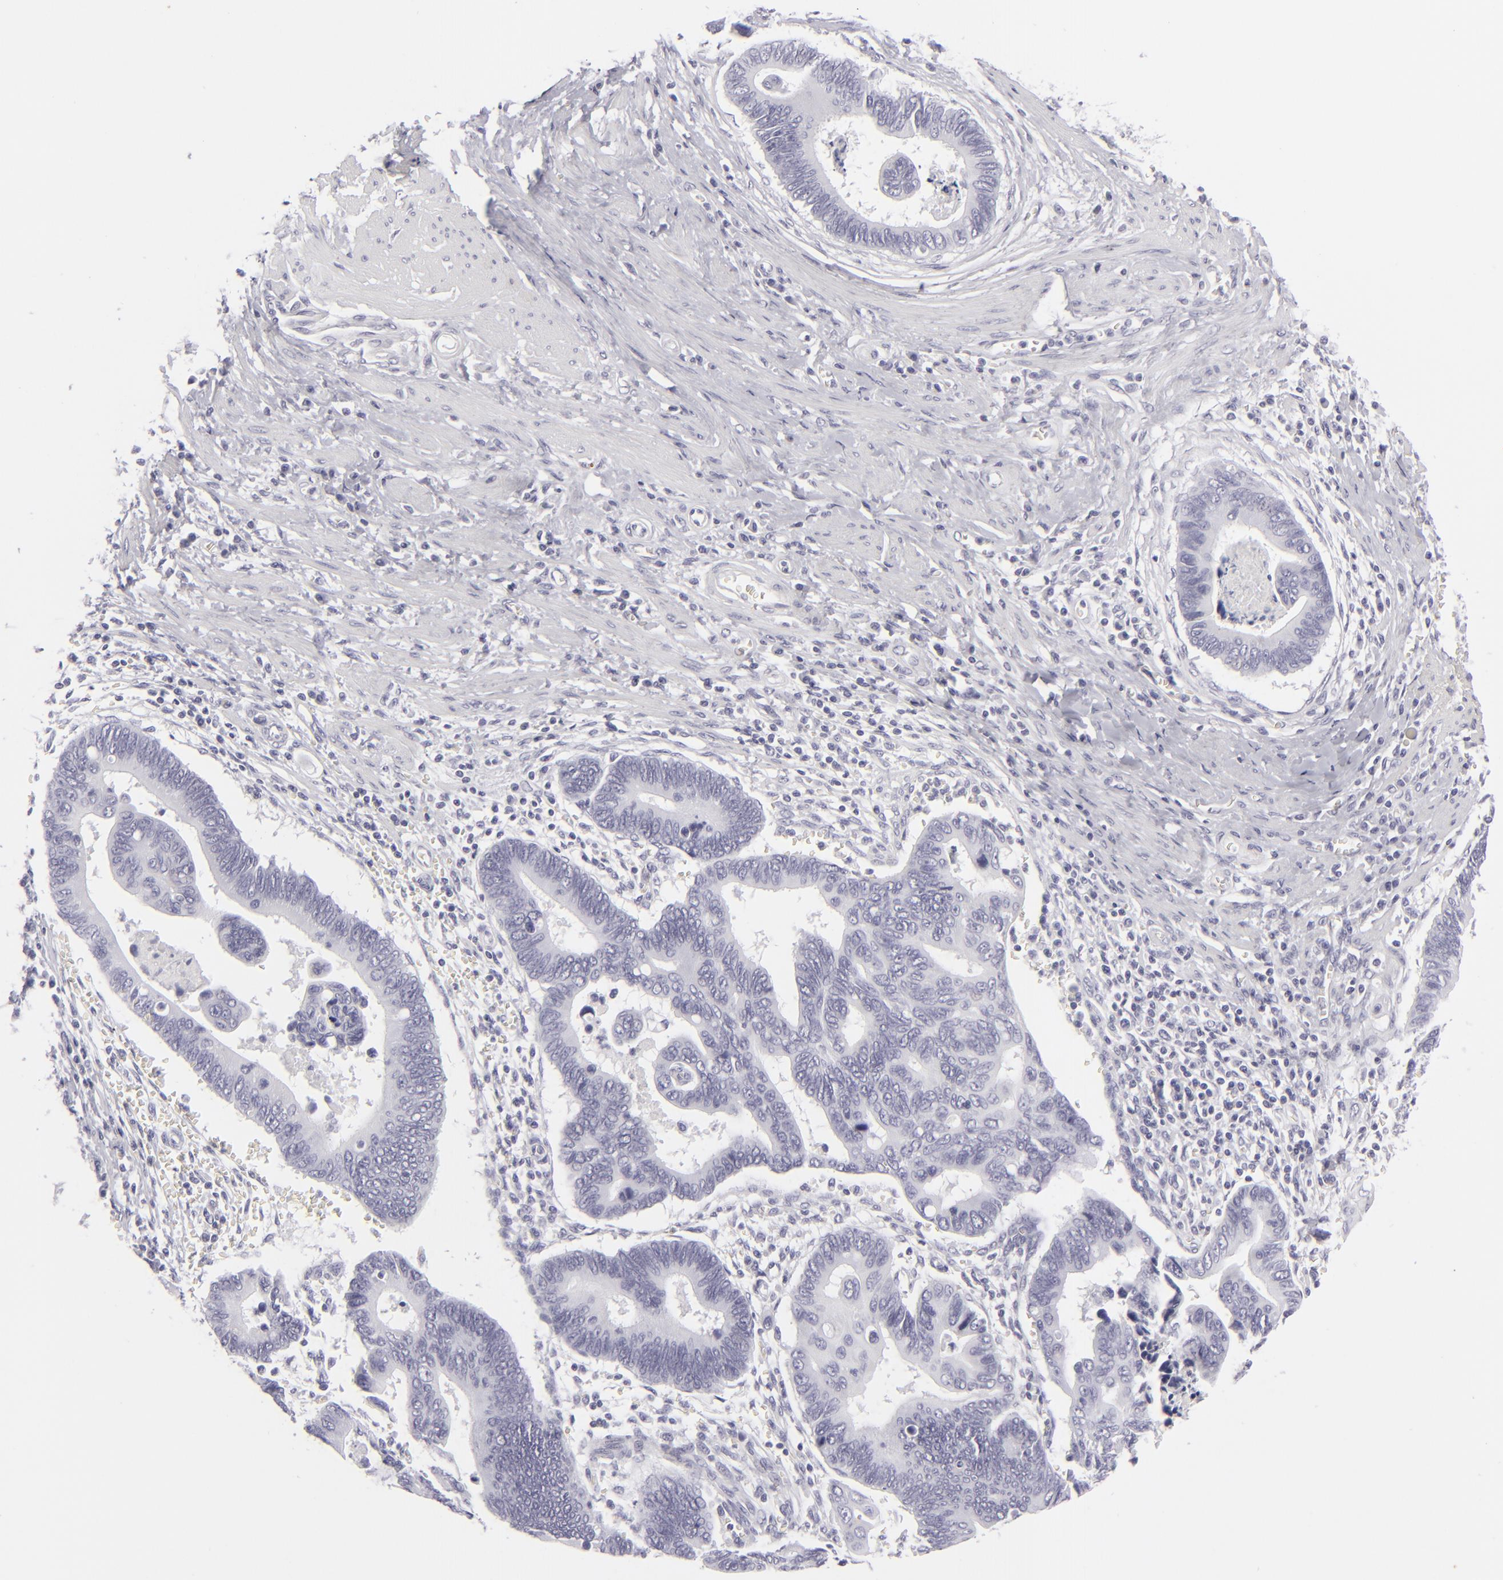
{"staining": {"intensity": "negative", "quantity": "none", "location": "none"}, "tissue": "pancreatic cancer", "cell_type": "Tumor cells", "image_type": "cancer", "snomed": [{"axis": "morphology", "description": "Adenocarcinoma, NOS"}, {"axis": "topography", "description": "Pancreas"}], "caption": "Immunohistochemistry of adenocarcinoma (pancreatic) exhibits no staining in tumor cells. The staining was performed using DAB to visualize the protein expression in brown, while the nuclei were stained in blue with hematoxylin (Magnification: 20x).", "gene": "KRT1", "patient": {"sex": "female", "age": 70}}